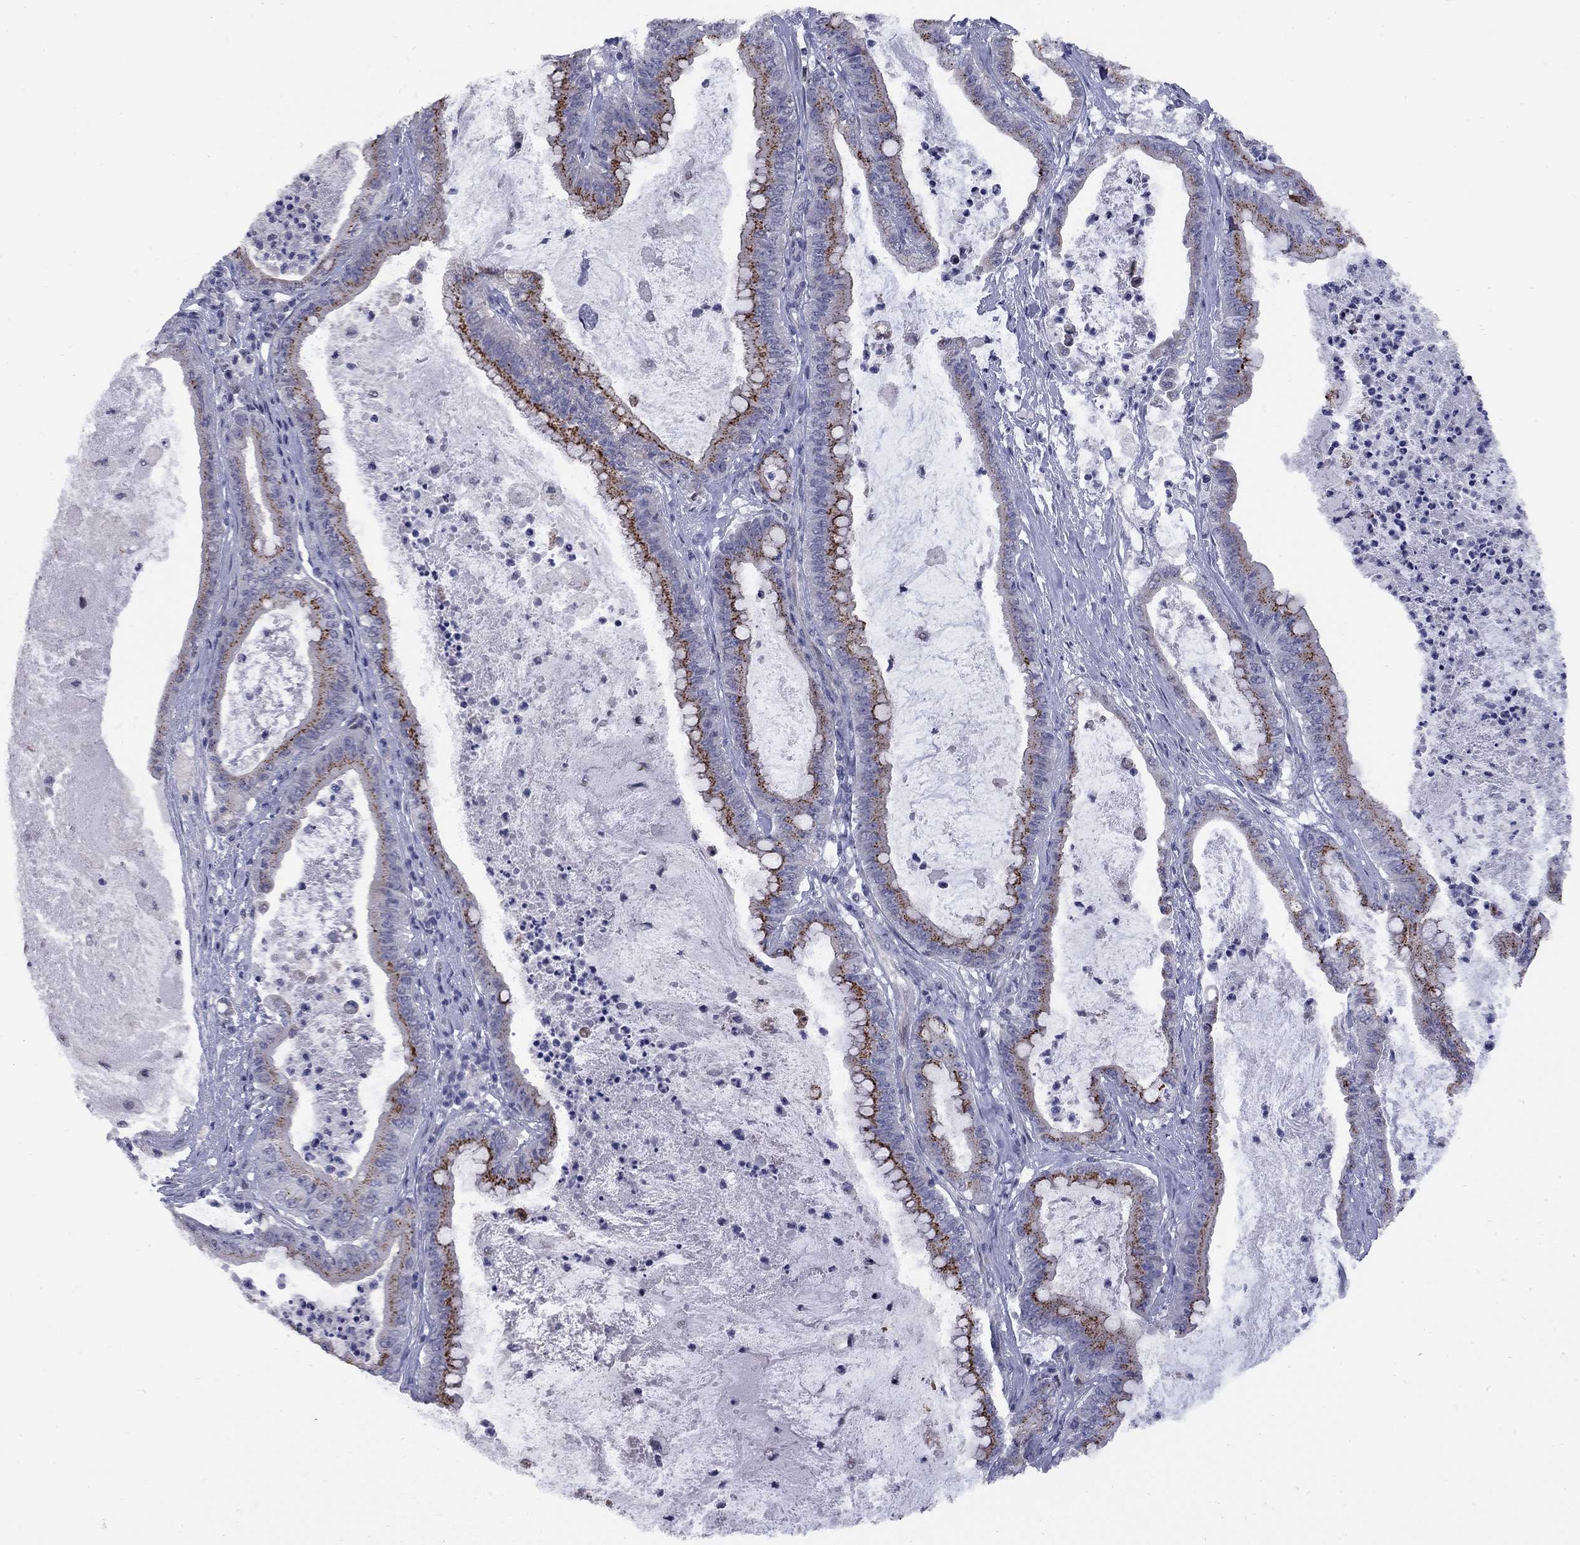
{"staining": {"intensity": "strong", "quantity": "25%-75%", "location": "cytoplasmic/membranous"}, "tissue": "pancreatic cancer", "cell_type": "Tumor cells", "image_type": "cancer", "snomed": [{"axis": "morphology", "description": "Adenocarcinoma, NOS"}, {"axis": "topography", "description": "Pancreas"}], "caption": "About 25%-75% of tumor cells in pancreatic cancer display strong cytoplasmic/membranous protein expression as visualized by brown immunohistochemical staining.", "gene": "HTR4", "patient": {"sex": "male", "age": 71}}